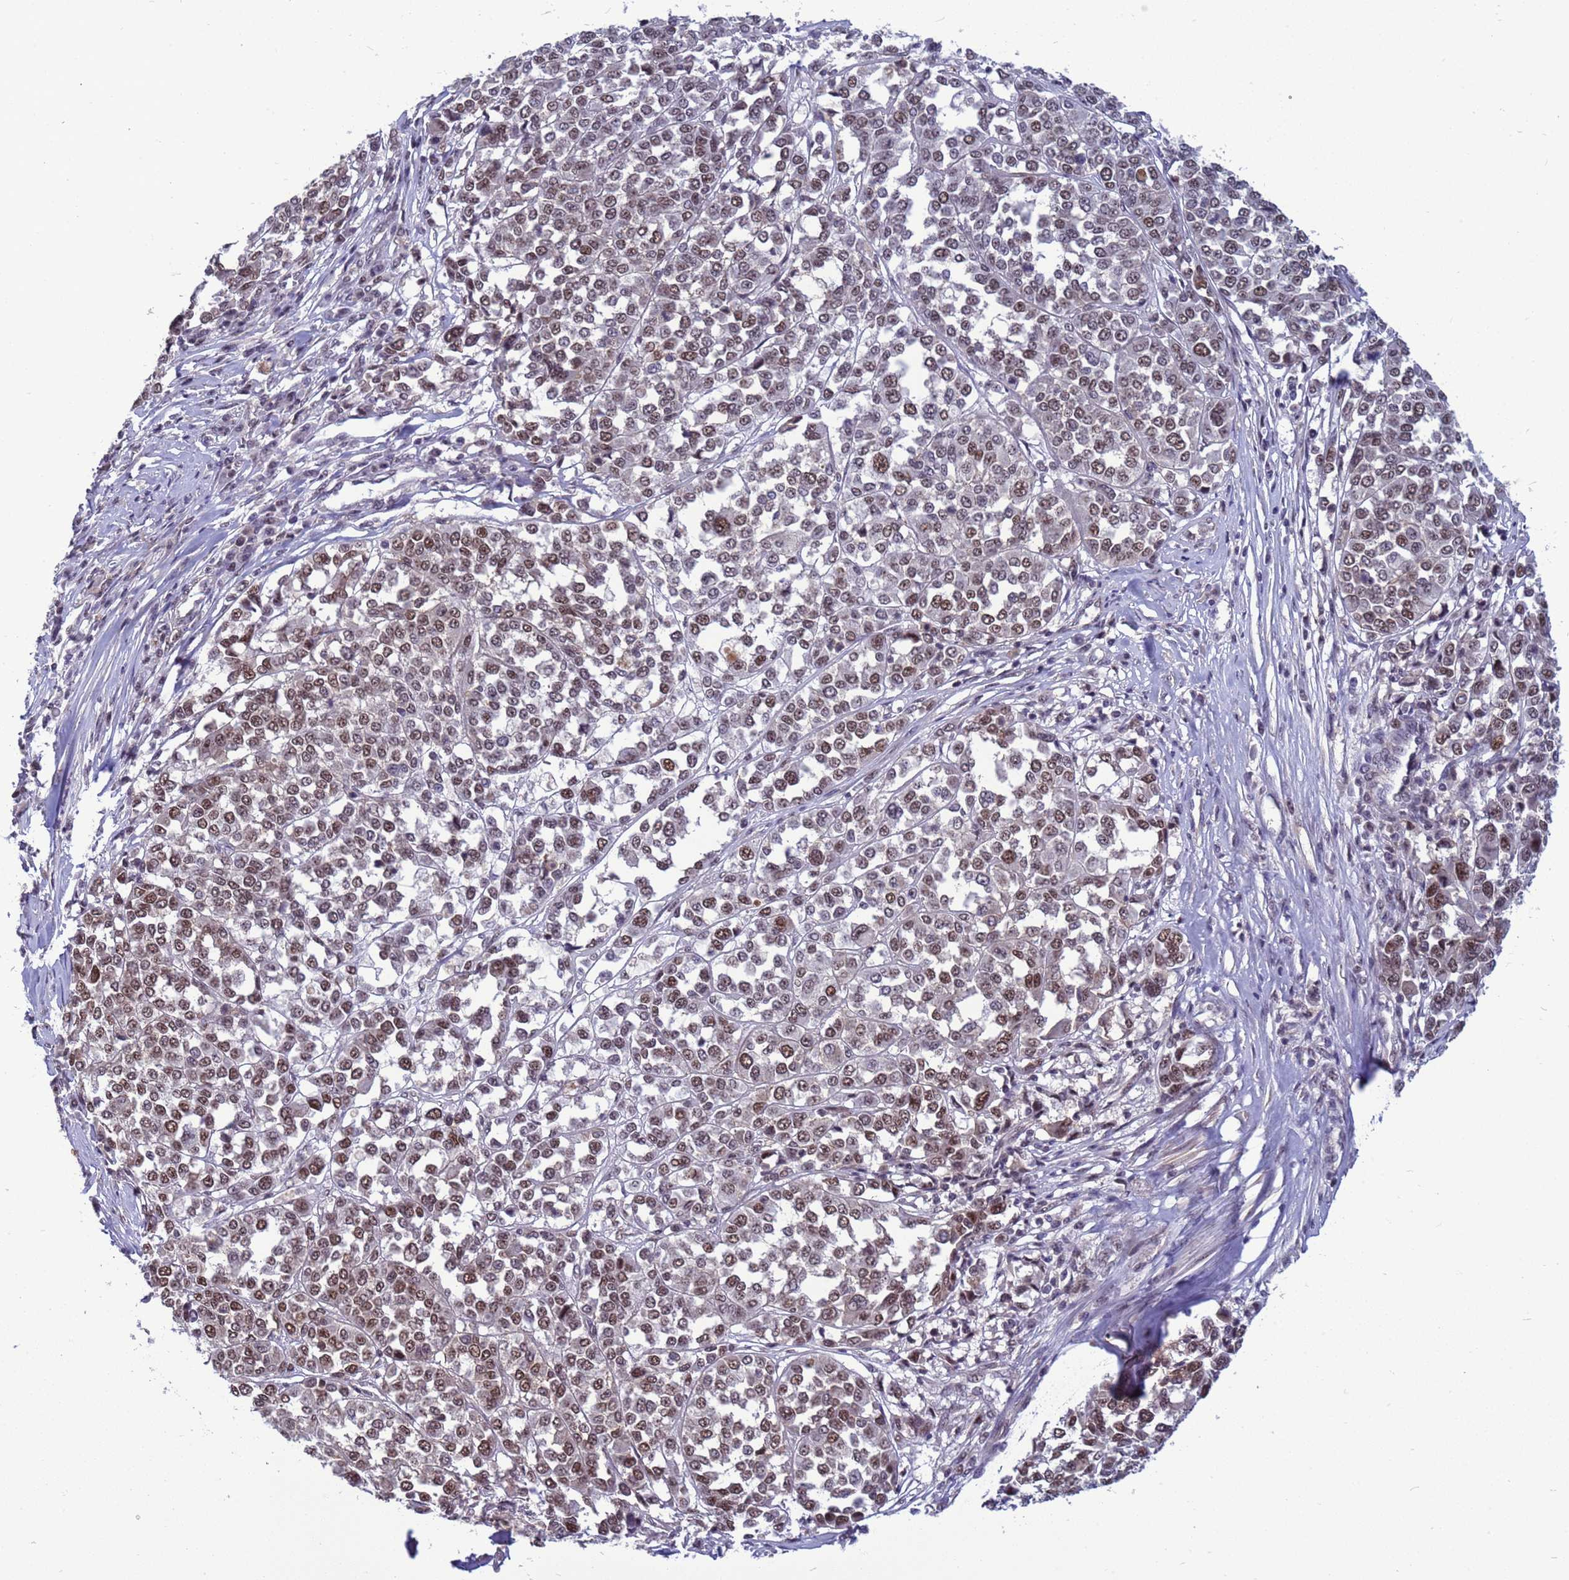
{"staining": {"intensity": "strong", "quantity": ">75%", "location": "nuclear"}, "tissue": "melanoma", "cell_type": "Tumor cells", "image_type": "cancer", "snomed": [{"axis": "morphology", "description": "Malignant melanoma, Metastatic site"}, {"axis": "topography", "description": "Lymph node"}], "caption": "Immunohistochemistry (IHC) of human malignant melanoma (metastatic site) reveals high levels of strong nuclear positivity in about >75% of tumor cells. (DAB IHC, brown staining for protein, blue staining for nuclei).", "gene": "NSL1", "patient": {"sex": "male", "age": 44}}